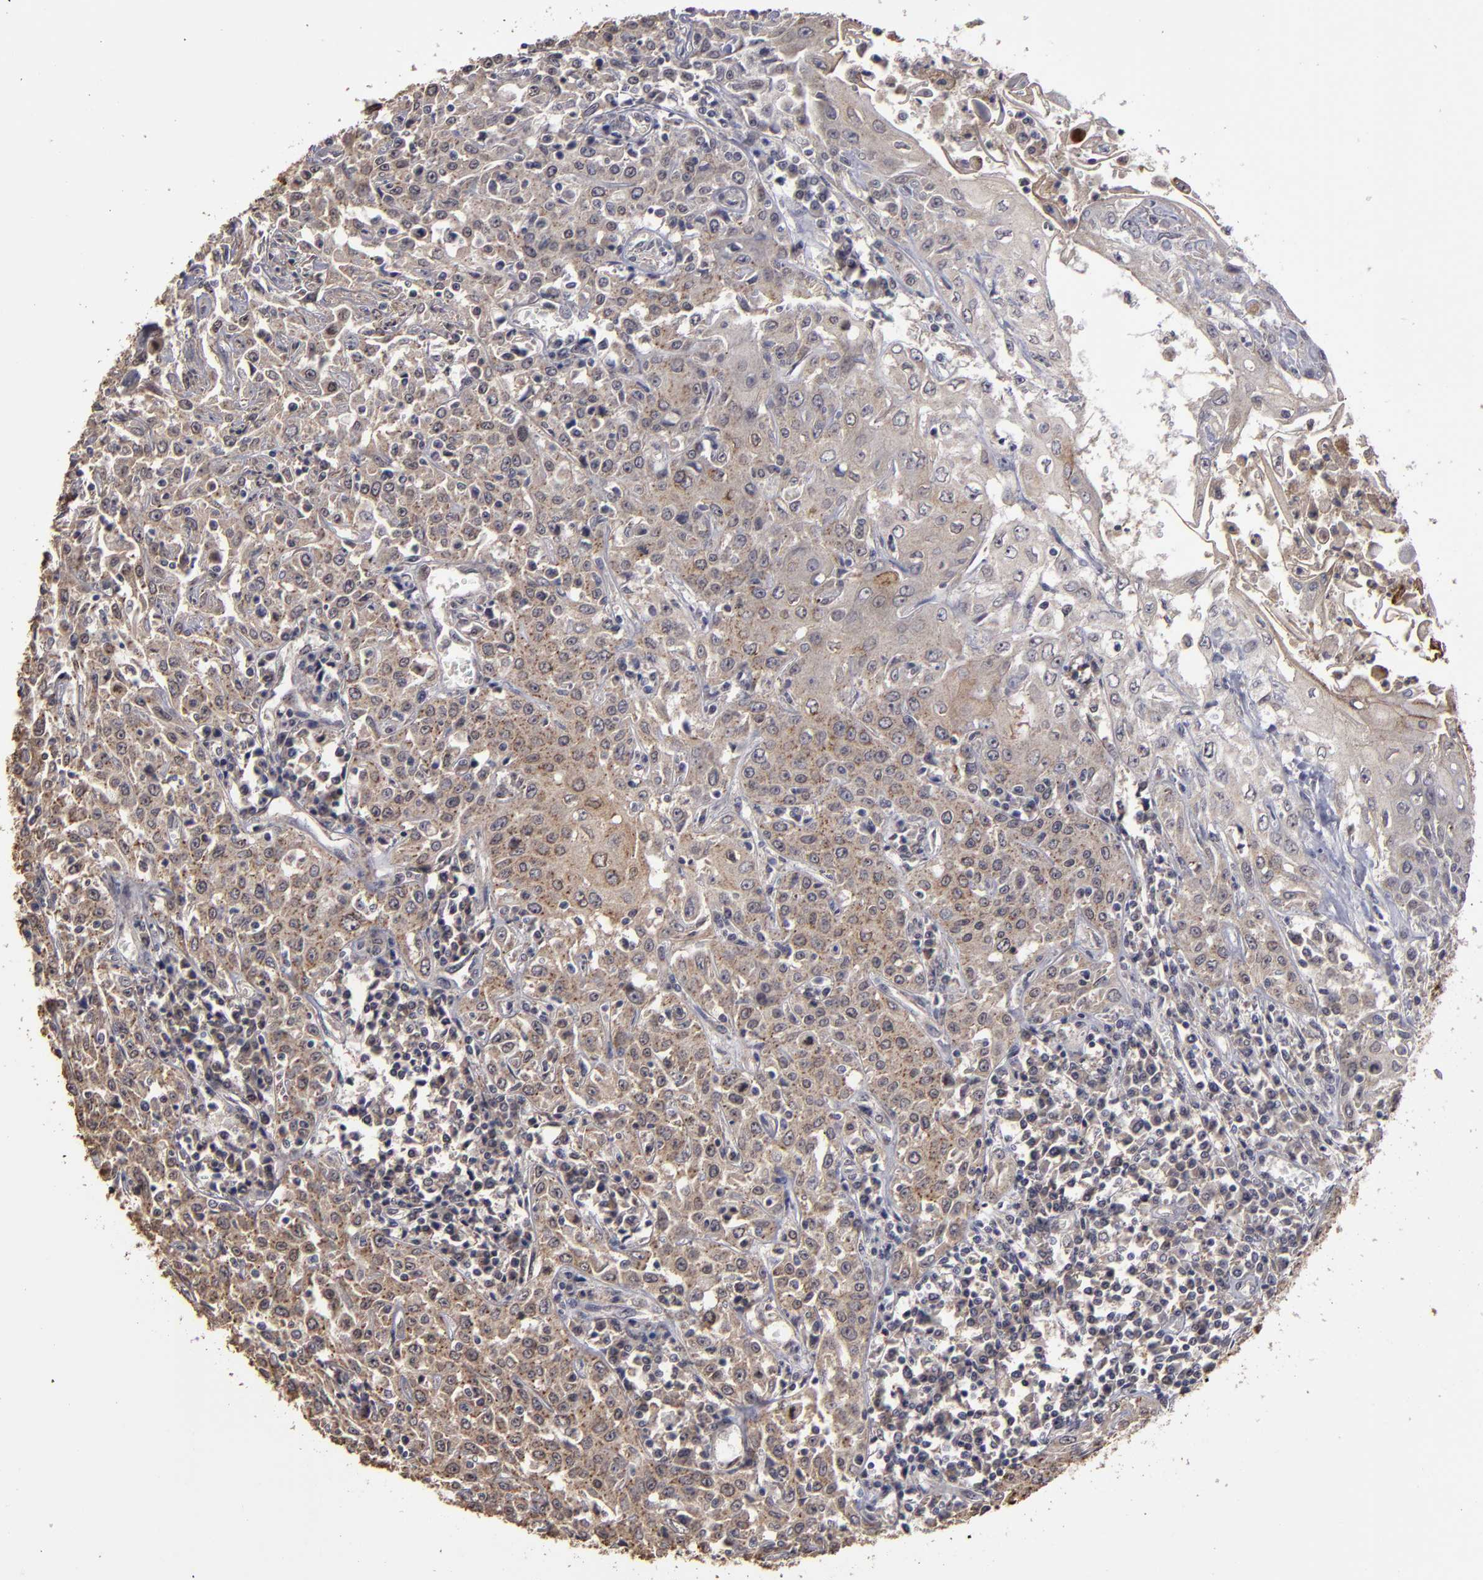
{"staining": {"intensity": "moderate", "quantity": ">75%", "location": "cytoplasmic/membranous"}, "tissue": "head and neck cancer", "cell_type": "Tumor cells", "image_type": "cancer", "snomed": [{"axis": "morphology", "description": "Squamous cell carcinoma, NOS"}, {"axis": "topography", "description": "Oral tissue"}, {"axis": "topography", "description": "Head-Neck"}], "caption": "Head and neck cancer (squamous cell carcinoma) tissue displays moderate cytoplasmic/membranous staining in approximately >75% of tumor cells, visualized by immunohistochemistry.", "gene": "CD55", "patient": {"sex": "female", "age": 76}}